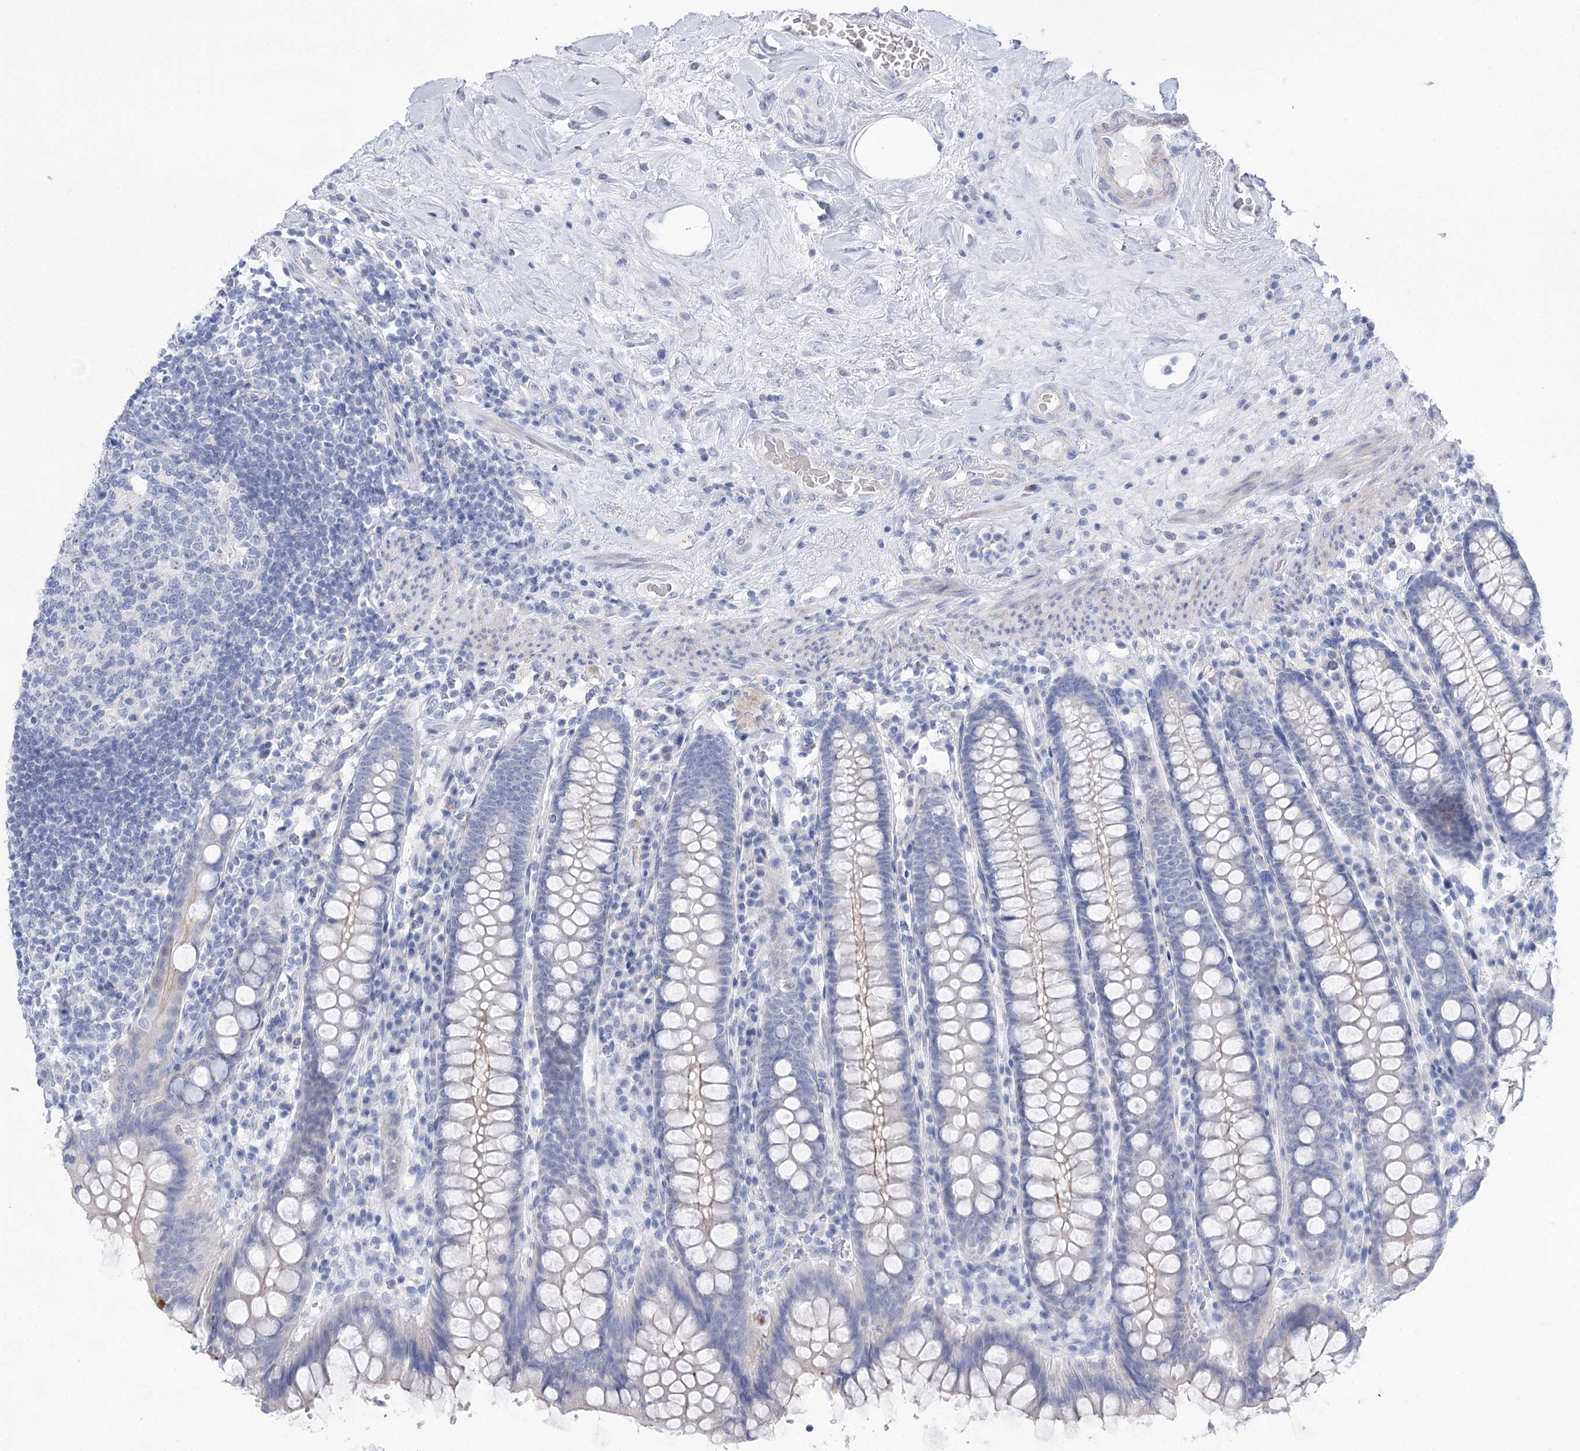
{"staining": {"intensity": "negative", "quantity": "none", "location": "none"}, "tissue": "colon", "cell_type": "Endothelial cells", "image_type": "normal", "snomed": [{"axis": "morphology", "description": "Normal tissue, NOS"}, {"axis": "topography", "description": "Colon"}], "caption": "IHC histopathology image of normal colon: human colon stained with DAB reveals no significant protein positivity in endothelial cells. (DAB immunohistochemistry visualized using brightfield microscopy, high magnification).", "gene": "WDR74", "patient": {"sex": "female", "age": 79}}